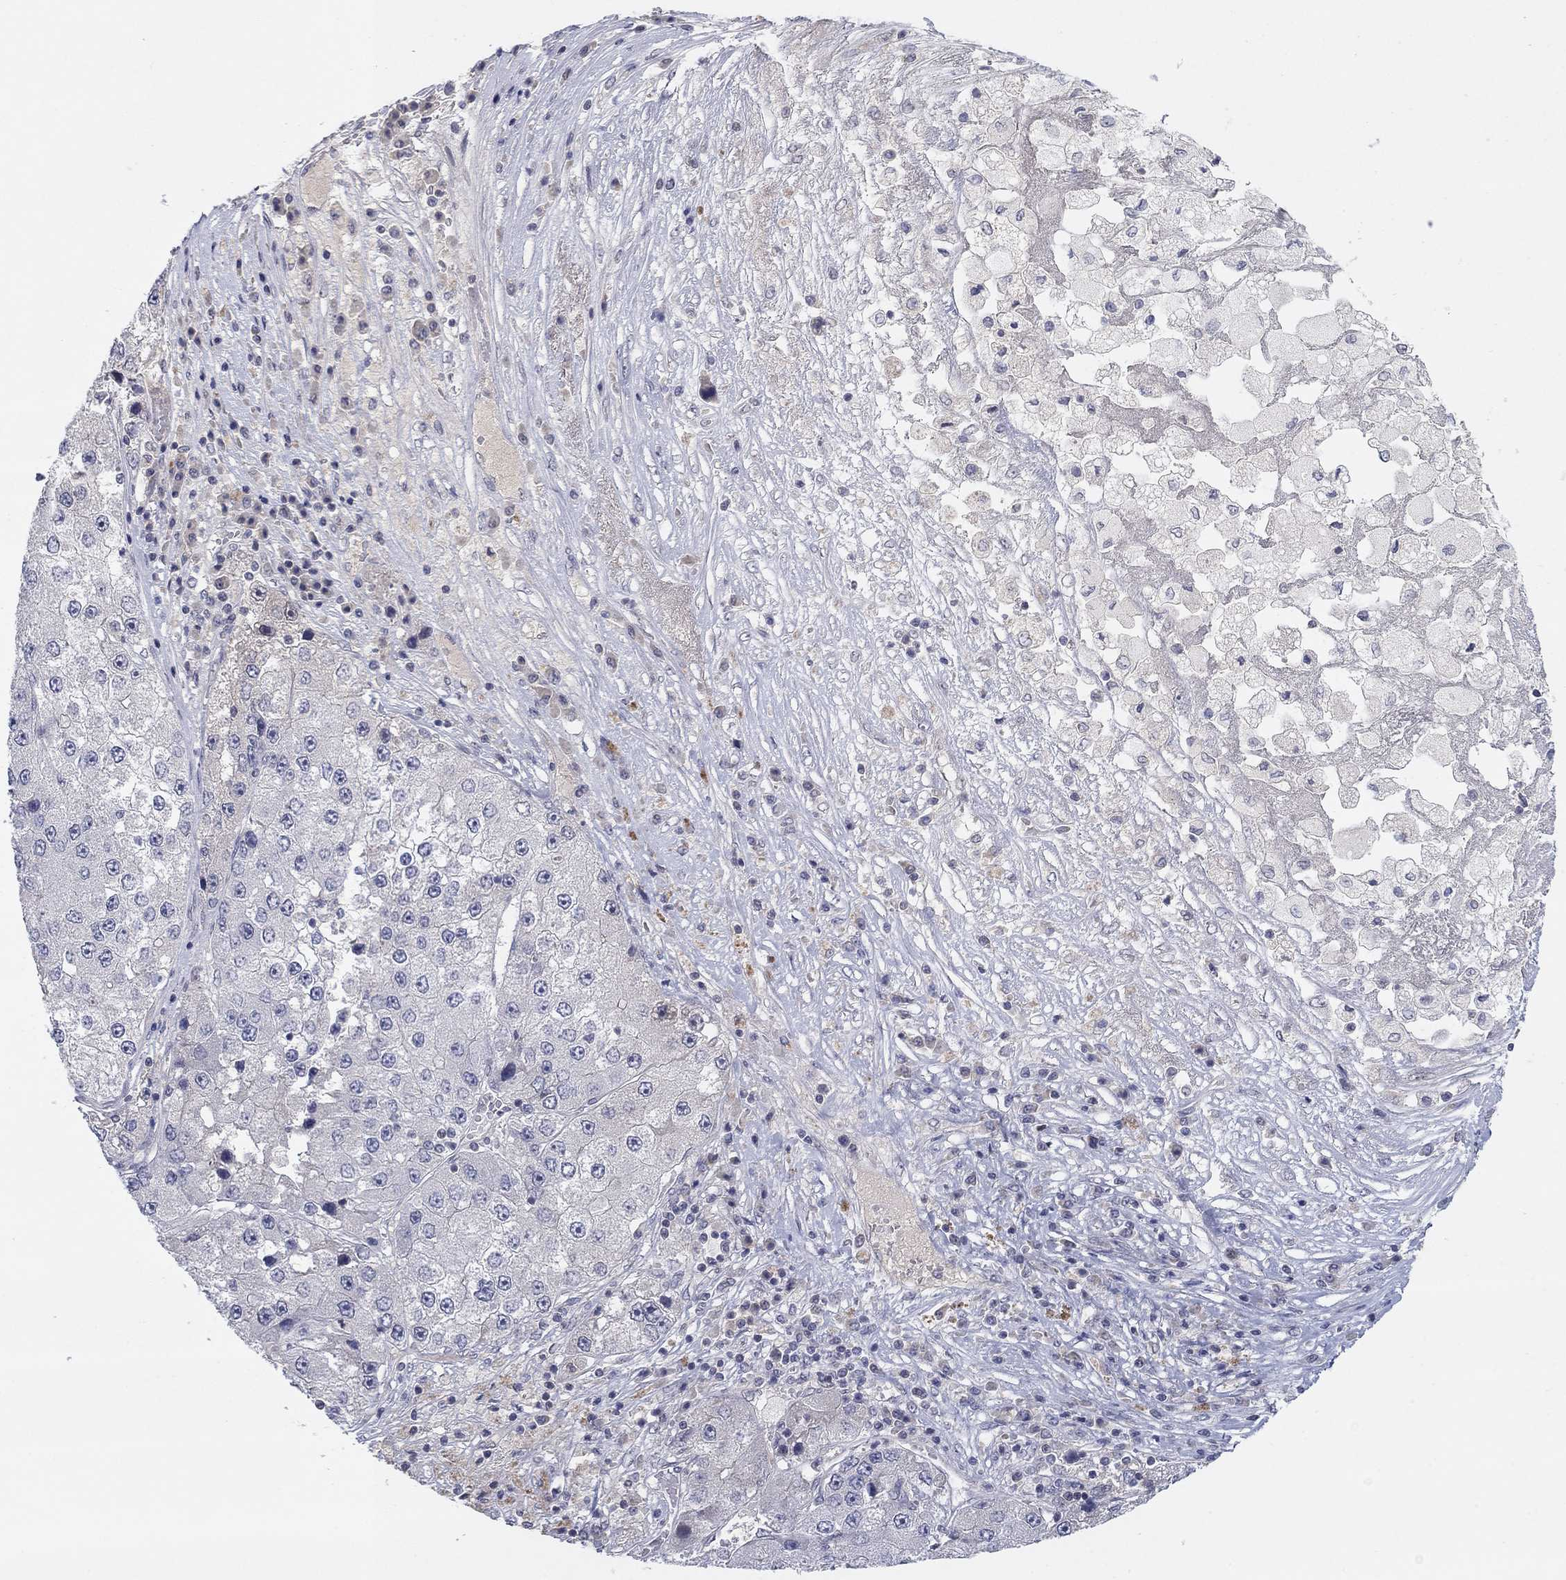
{"staining": {"intensity": "negative", "quantity": "none", "location": "none"}, "tissue": "liver cancer", "cell_type": "Tumor cells", "image_type": "cancer", "snomed": [{"axis": "morphology", "description": "Carcinoma, Hepatocellular, NOS"}, {"axis": "topography", "description": "Liver"}], "caption": "This histopathology image is of hepatocellular carcinoma (liver) stained with IHC to label a protein in brown with the nuclei are counter-stained blue. There is no staining in tumor cells.", "gene": "AMN1", "patient": {"sex": "female", "age": 73}}